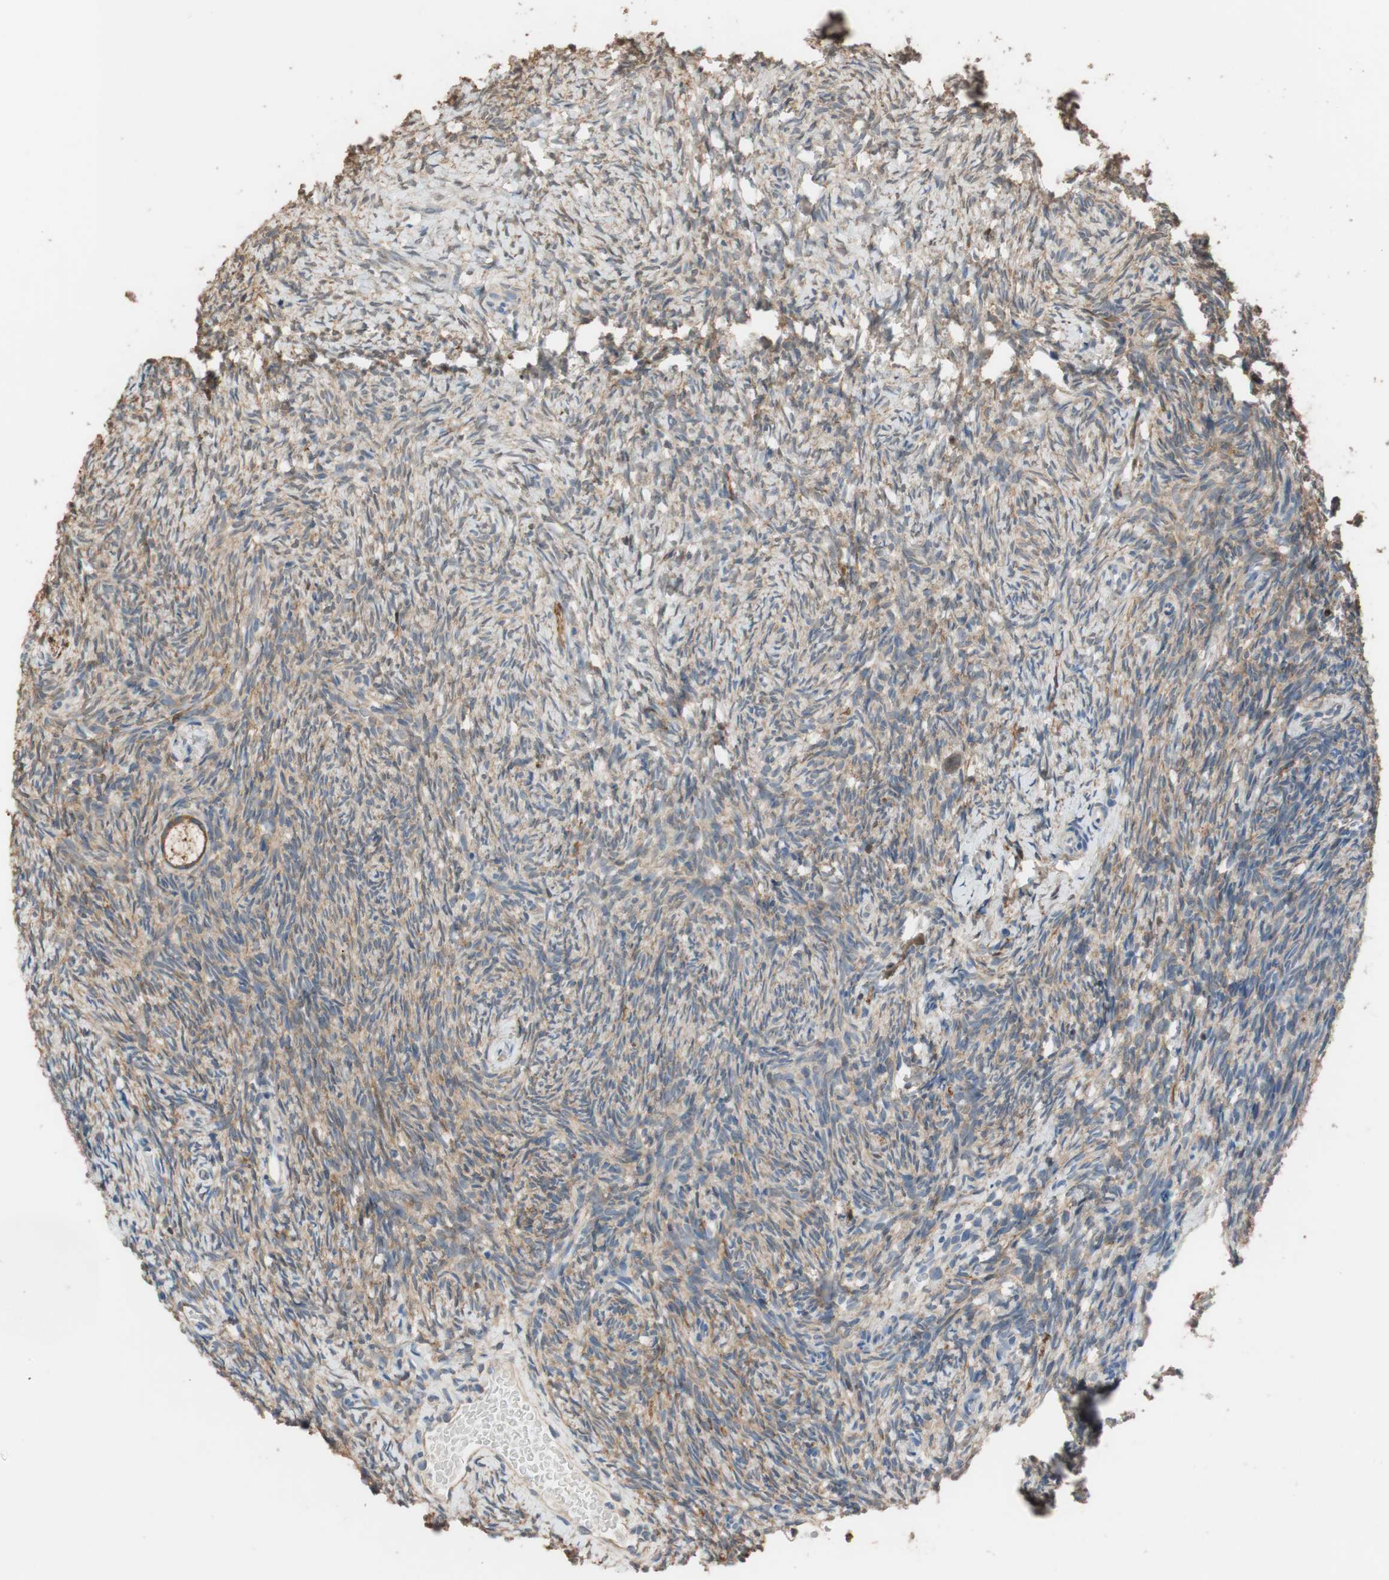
{"staining": {"intensity": "moderate", "quantity": ">75%", "location": "cytoplasmic/membranous"}, "tissue": "ovary", "cell_type": "Follicle cells", "image_type": "normal", "snomed": [{"axis": "morphology", "description": "Normal tissue, NOS"}, {"axis": "topography", "description": "Ovary"}], "caption": "Unremarkable ovary demonstrates moderate cytoplasmic/membranous expression in about >75% of follicle cells, visualized by immunohistochemistry. Nuclei are stained in blue.", "gene": "ALDH1A2", "patient": {"sex": "female", "age": 35}}